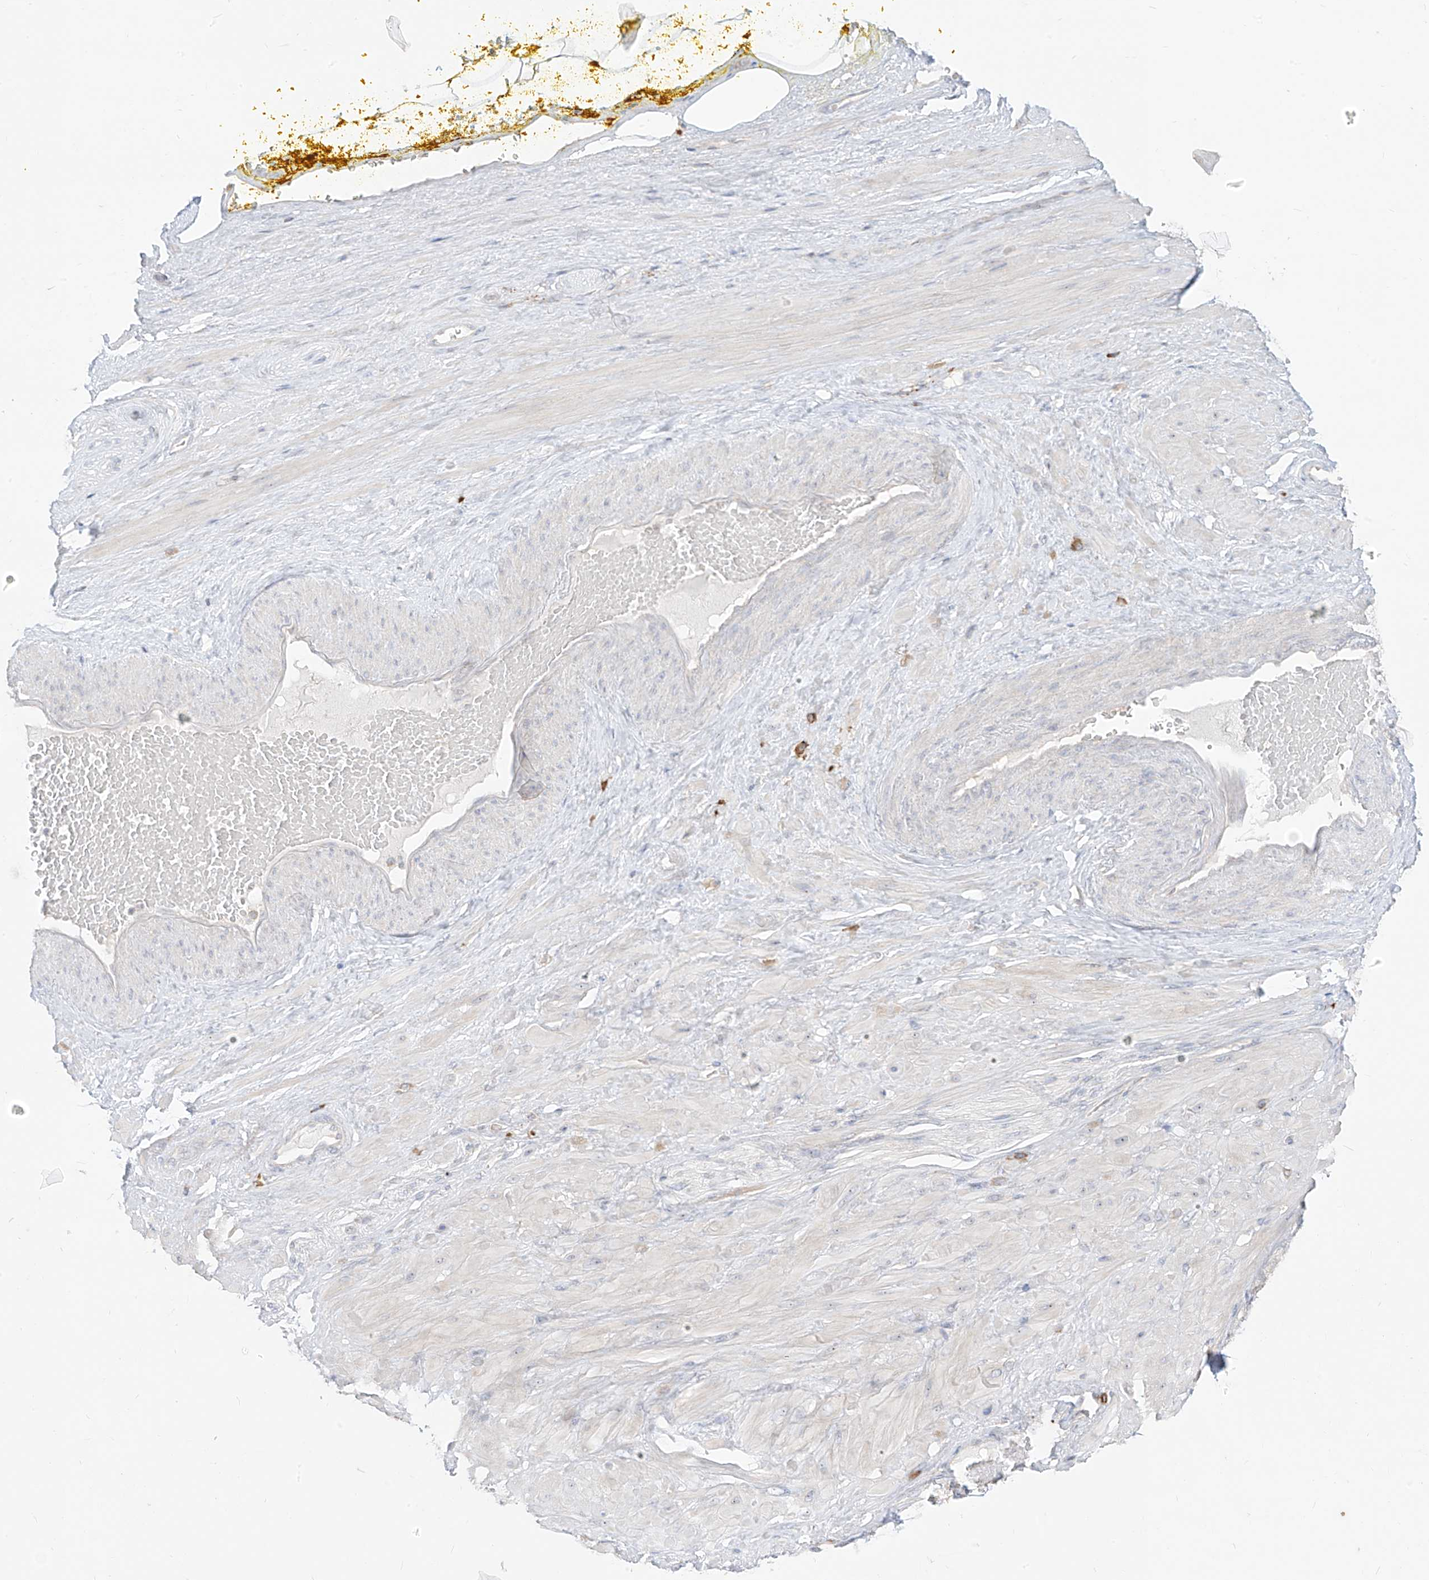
{"staining": {"intensity": "negative", "quantity": "none", "location": "none"}, "tissue": "adipose tissue", "cell_type": "Adipocytes", "image_type": "normal", "snomed": [{"axis": "morphology", "description": "Normal tissue, NOS"}, {"axis": "morphology", "description": "Adenocarcinoma, Low grade"}, {"axis": "topography", "description": "Prostate"}, {"axis": "topography", "description": "Peripheral nerve tissue"}], "caption": "This is an IHC image of benign adipose tissue. There is no staining in adipocytes.", "gene": "SYTL3", "patient": {"sex": "male", "age": 63}}